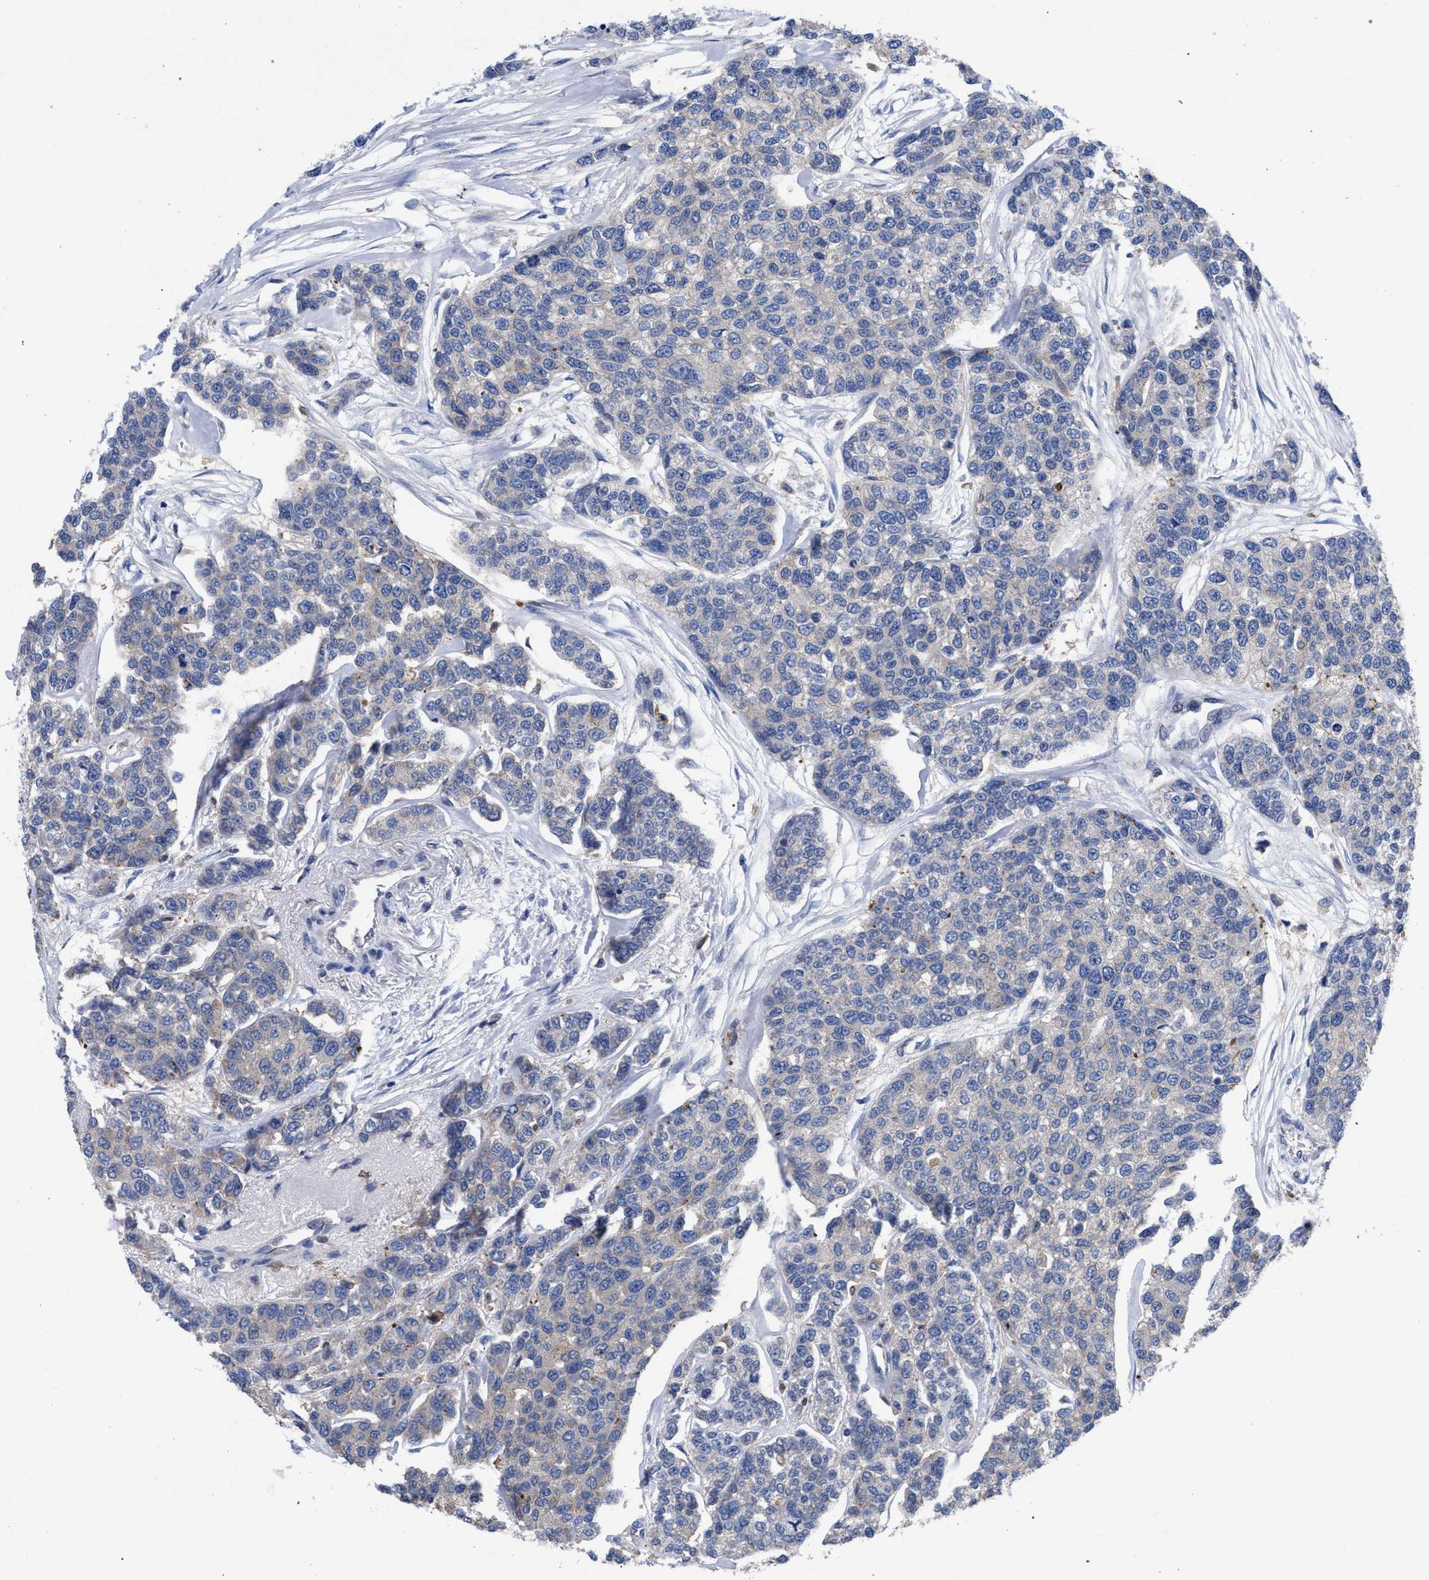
{"staining": {"intensity": "negative", "quantity": "none", "location": "none"}, "tissue": "breast cancer", "cell_type": "Tumor cells", "image_type": "cancer", "snomed": [{"axis": "morphology", "description": "Duct carcinoma"}, {"axis": "topography", "description": "Breast"}], "caption": "Immunohistochemical staining of human breast cancer exhibits no significant staining in tumor cells.", "gene": "GMPR", "patient": {"sex": "female", "age": 51}}